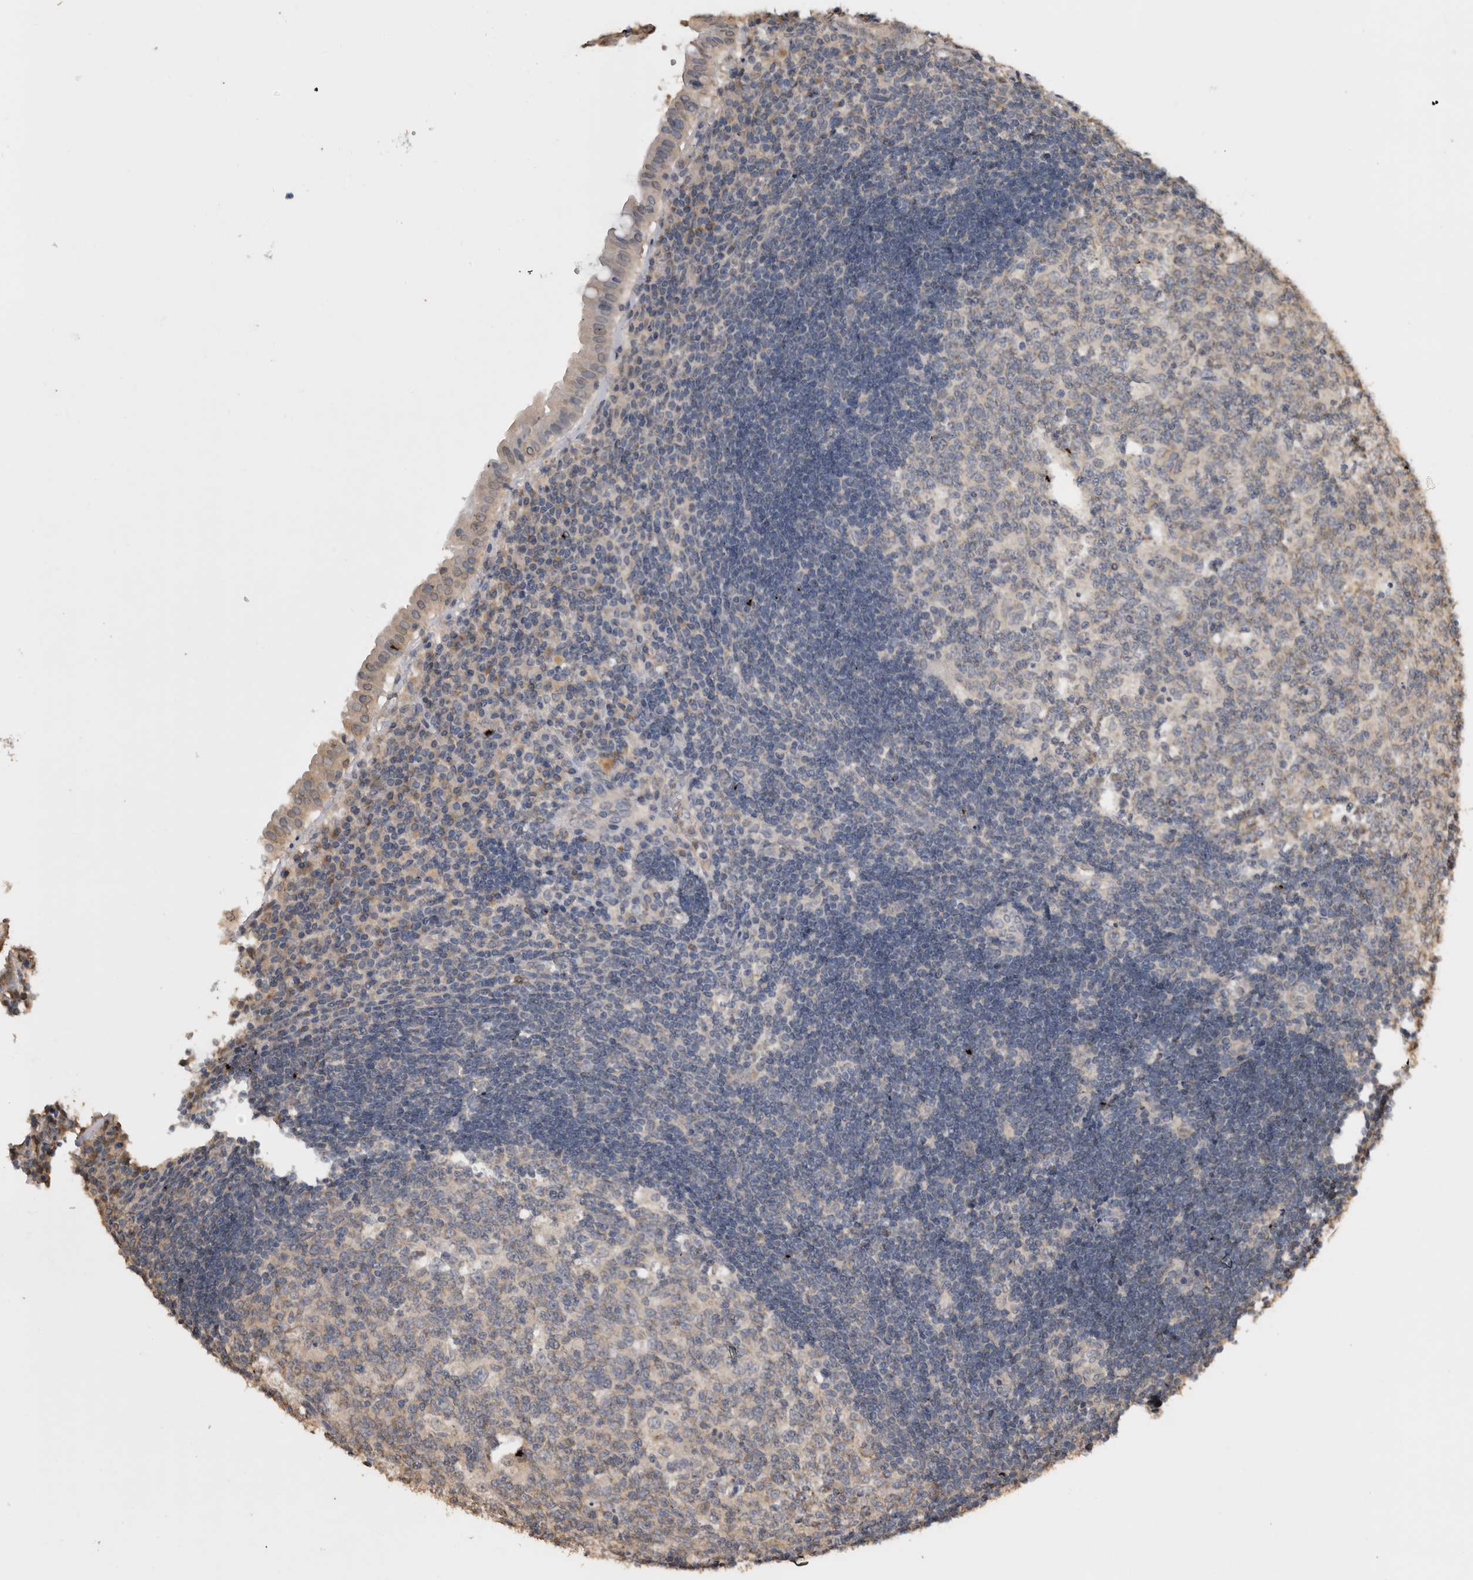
{"staining": {"intensity": "moderate", "quantity": "25%-75%", "location": "cytoplasmic/membranous"}, "tissue": "appendix", "cell_type": "Glandular cells", "image_type": "normal", "snomed": [{"axis": "morphology", "description": "Normal tissue, NOS"}, {"axis": "topography", "description": "Appendix"}], "caption": "There is medium levels of moderate cytoplasmic/membranous staining in glandular cells of normal appendix, as demonstrated by immunohistochemical staining (brown color).", "gene": "SOCS5", "patient": {"sex": "female", "age": 54}}